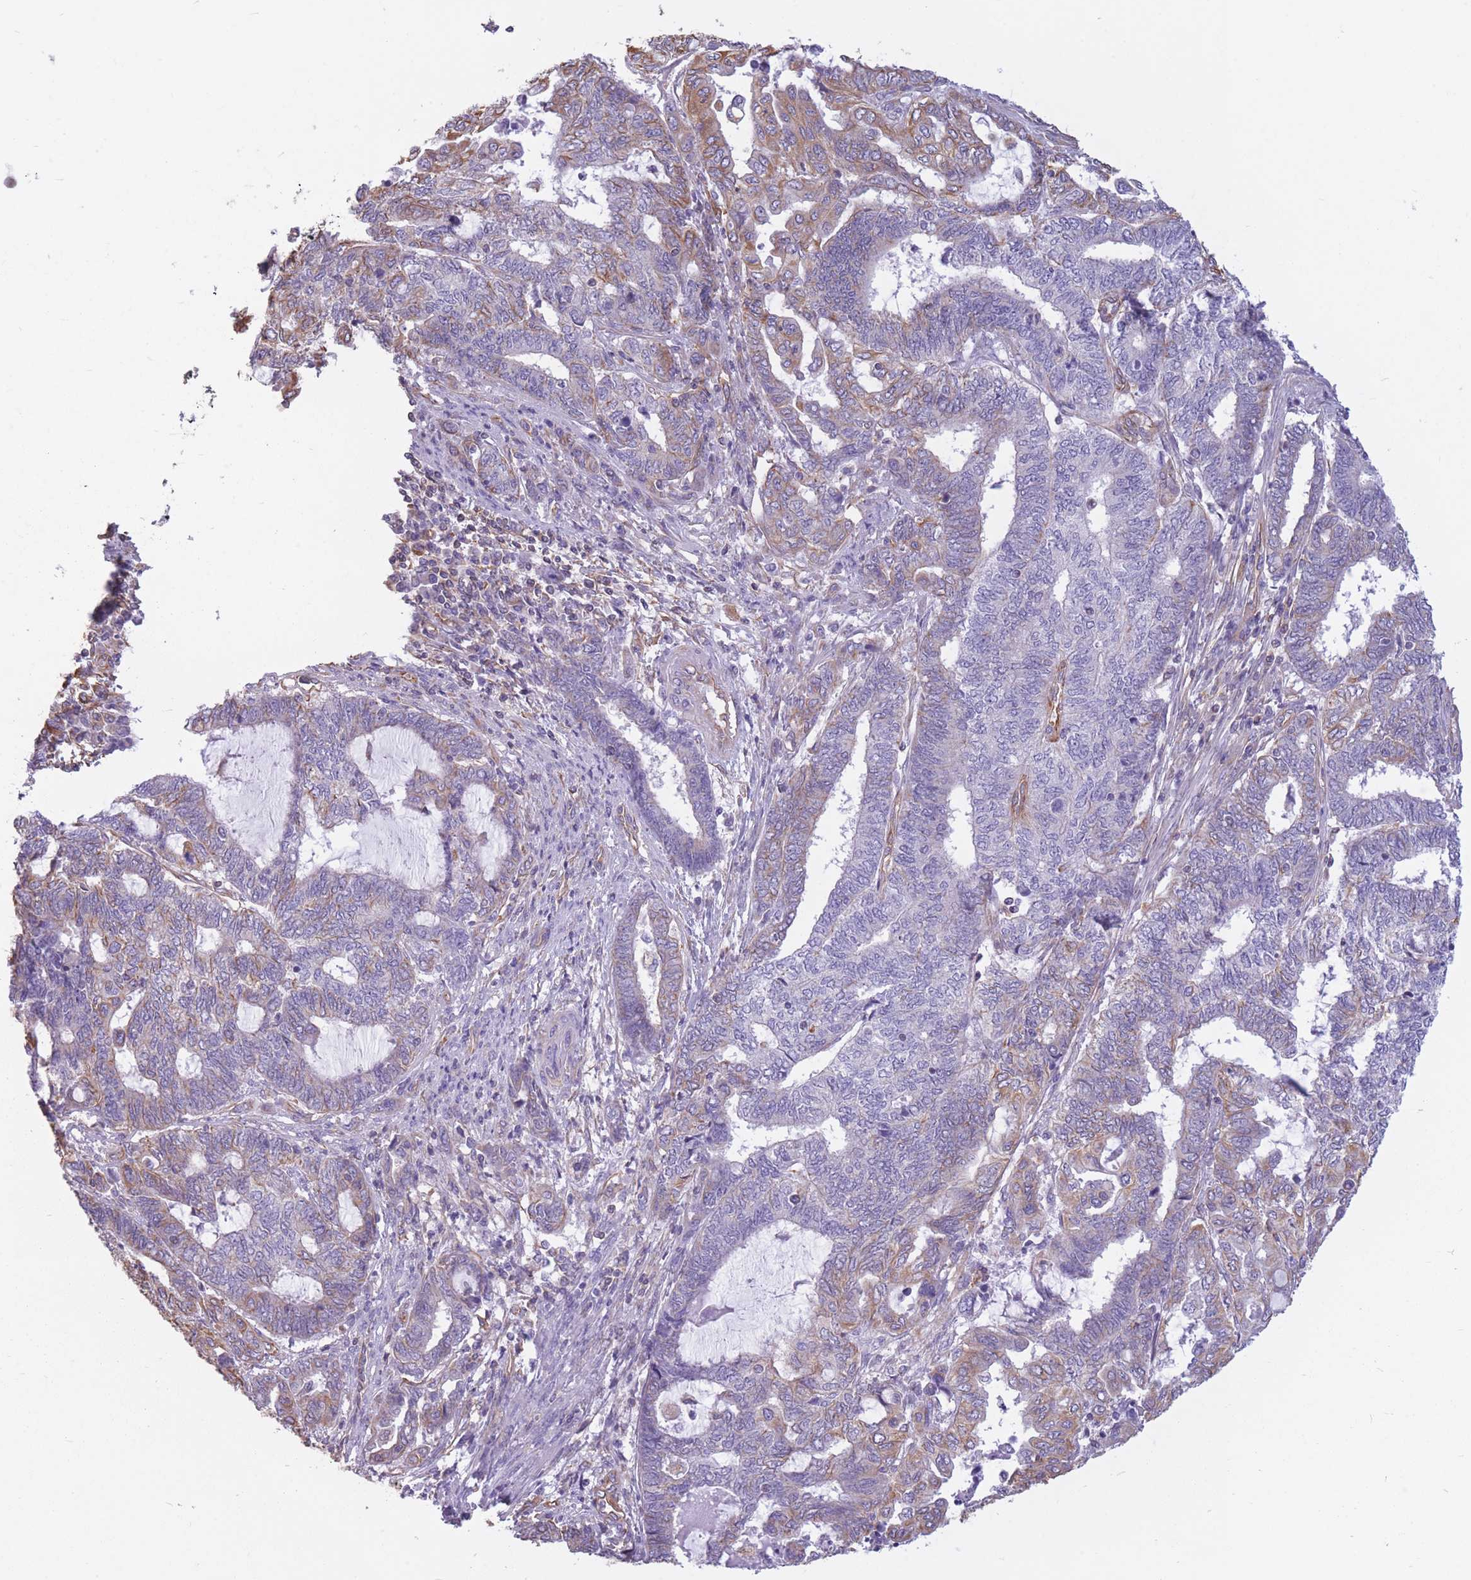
{"staining": {"intensity": "moderate", "quantity": "<25%", "location": "cytoplasmic/membranous"}, "tissue": "endometrial cancer", "cell_type": "Tumor cells", "image_type": "cancer", "snomed": [{"axis": "morphology", "description": "Adenocarcinoma, NOS"}, {"axis": "topography", "description": "Uterus"}, {"axis": "topography", "description": "Endometrium"}], "caption": "Protein expression analysis of human endometrial cancer (adenocarcinoma) reveals moderate cytoplasmic/membranous staining in approximately <25% of tumor cells.", "gene": "ADD1", "patient": {"sex": "female", "age": 70}}